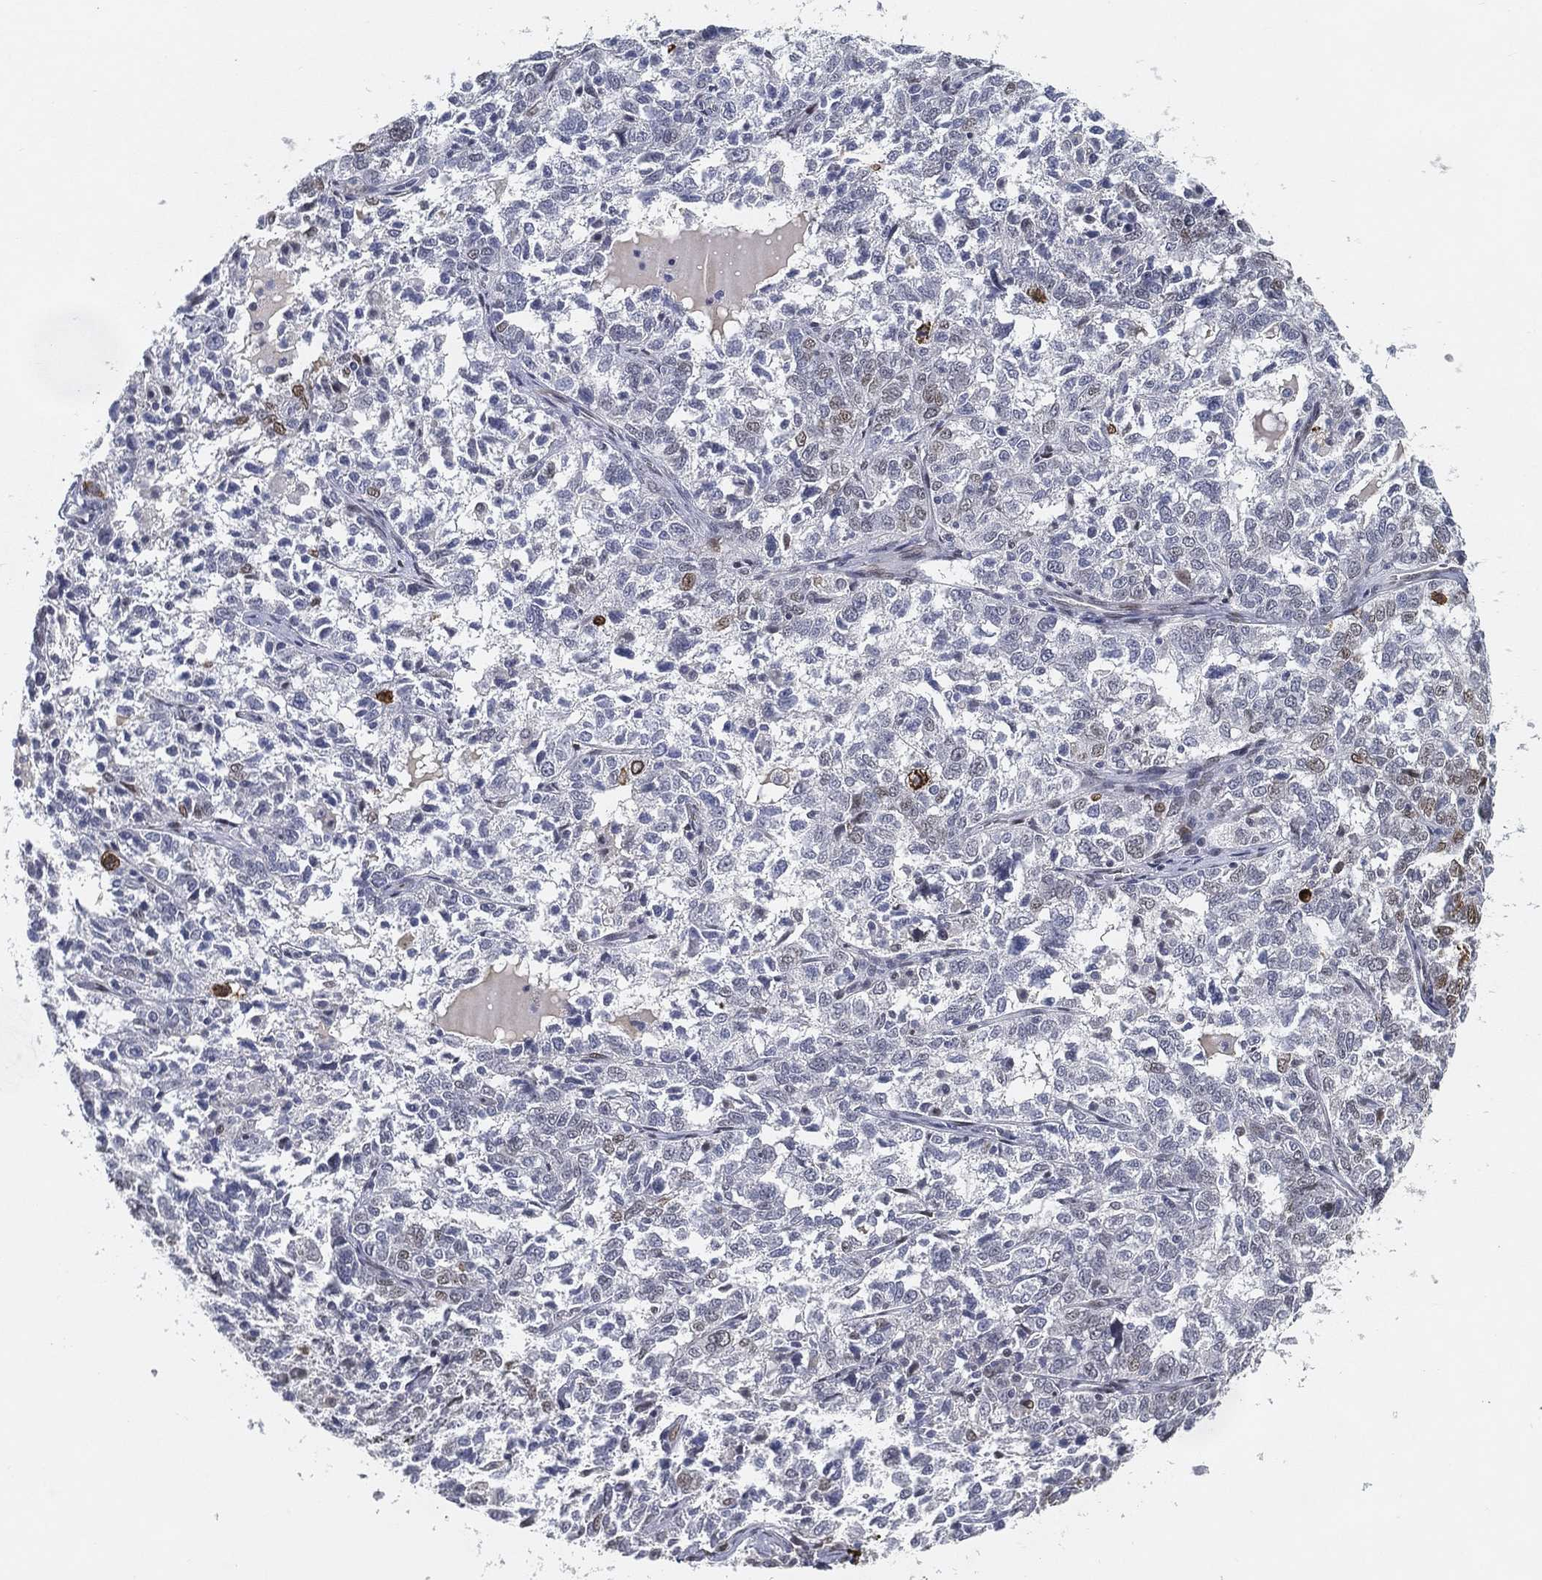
{"staining": {"intensity": "strong", "quantity": "<25%", "location": "nuclear"}, "tissue": "ovarian cancer", "cell_type": "Tumor cells", "image_type": "cancer", "snomed": [{"axis": "morphology", "description": "Cystadenocarcinoma, serous, NOS"}, {"axis": "topography", "description": "Ovary"}], "caption": "Tumor cells show strong nuclear positivity in approximately <25% of cells in ovarian cancer.", "gene": "LMNB1", "patient": {"sex": "female", "age": 71}}